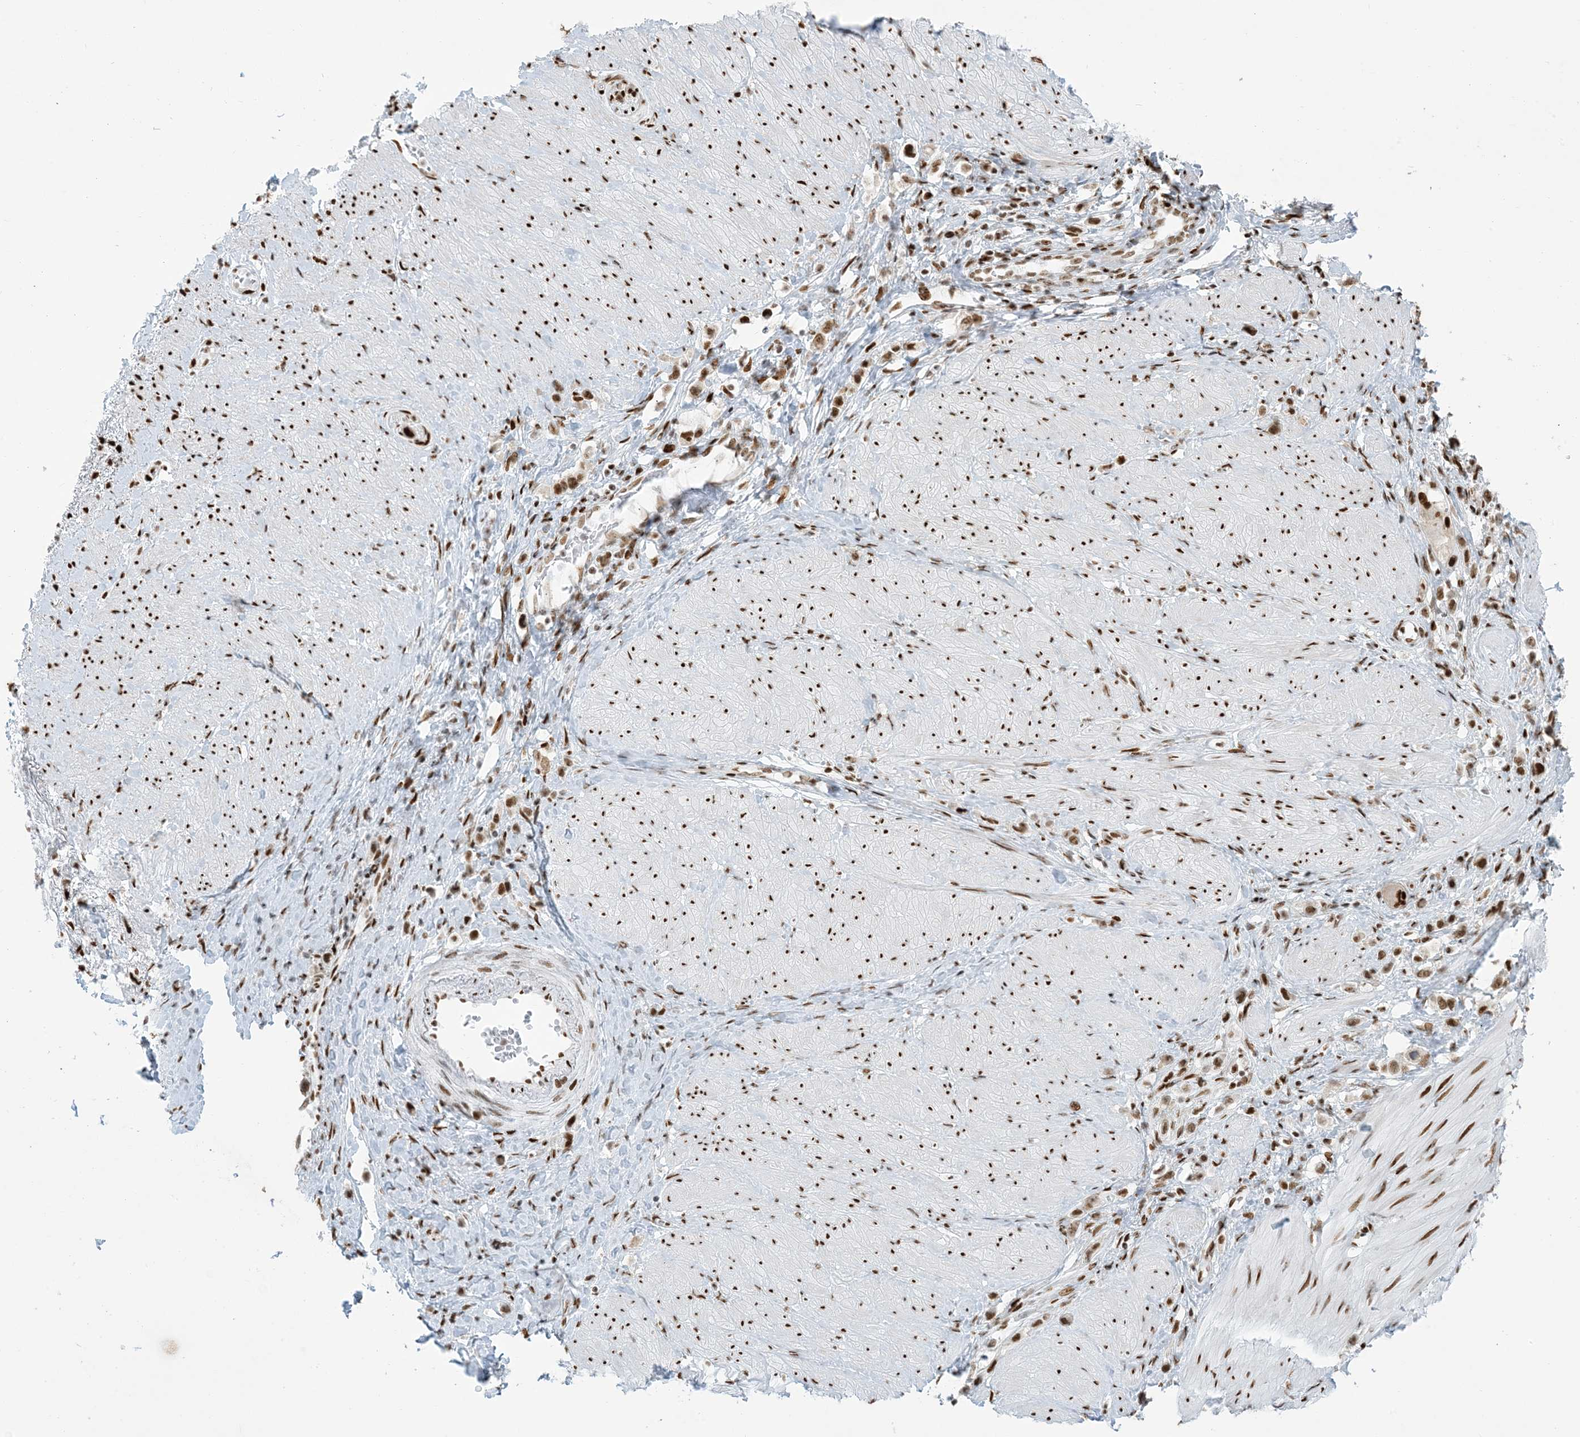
{"staining": {"intensity": "moderate", "quantity": ">75%", "location": "nuclear"}, "tissue": "stomach cancer", "cell_type": "Tumor cells", "image_type": "cancer", "snomed": [{"axis": "morphology", "description": "Adenocarcinoma, NOS"}, {"axis": "topography", "description": "Stomach"}], "caption": "An image of stomach cancer stained for a protein shows moderate nuclear brown staining in tumor cells.", "gene": "STAG1", "patient": {"sex": "female", "age": 65}}